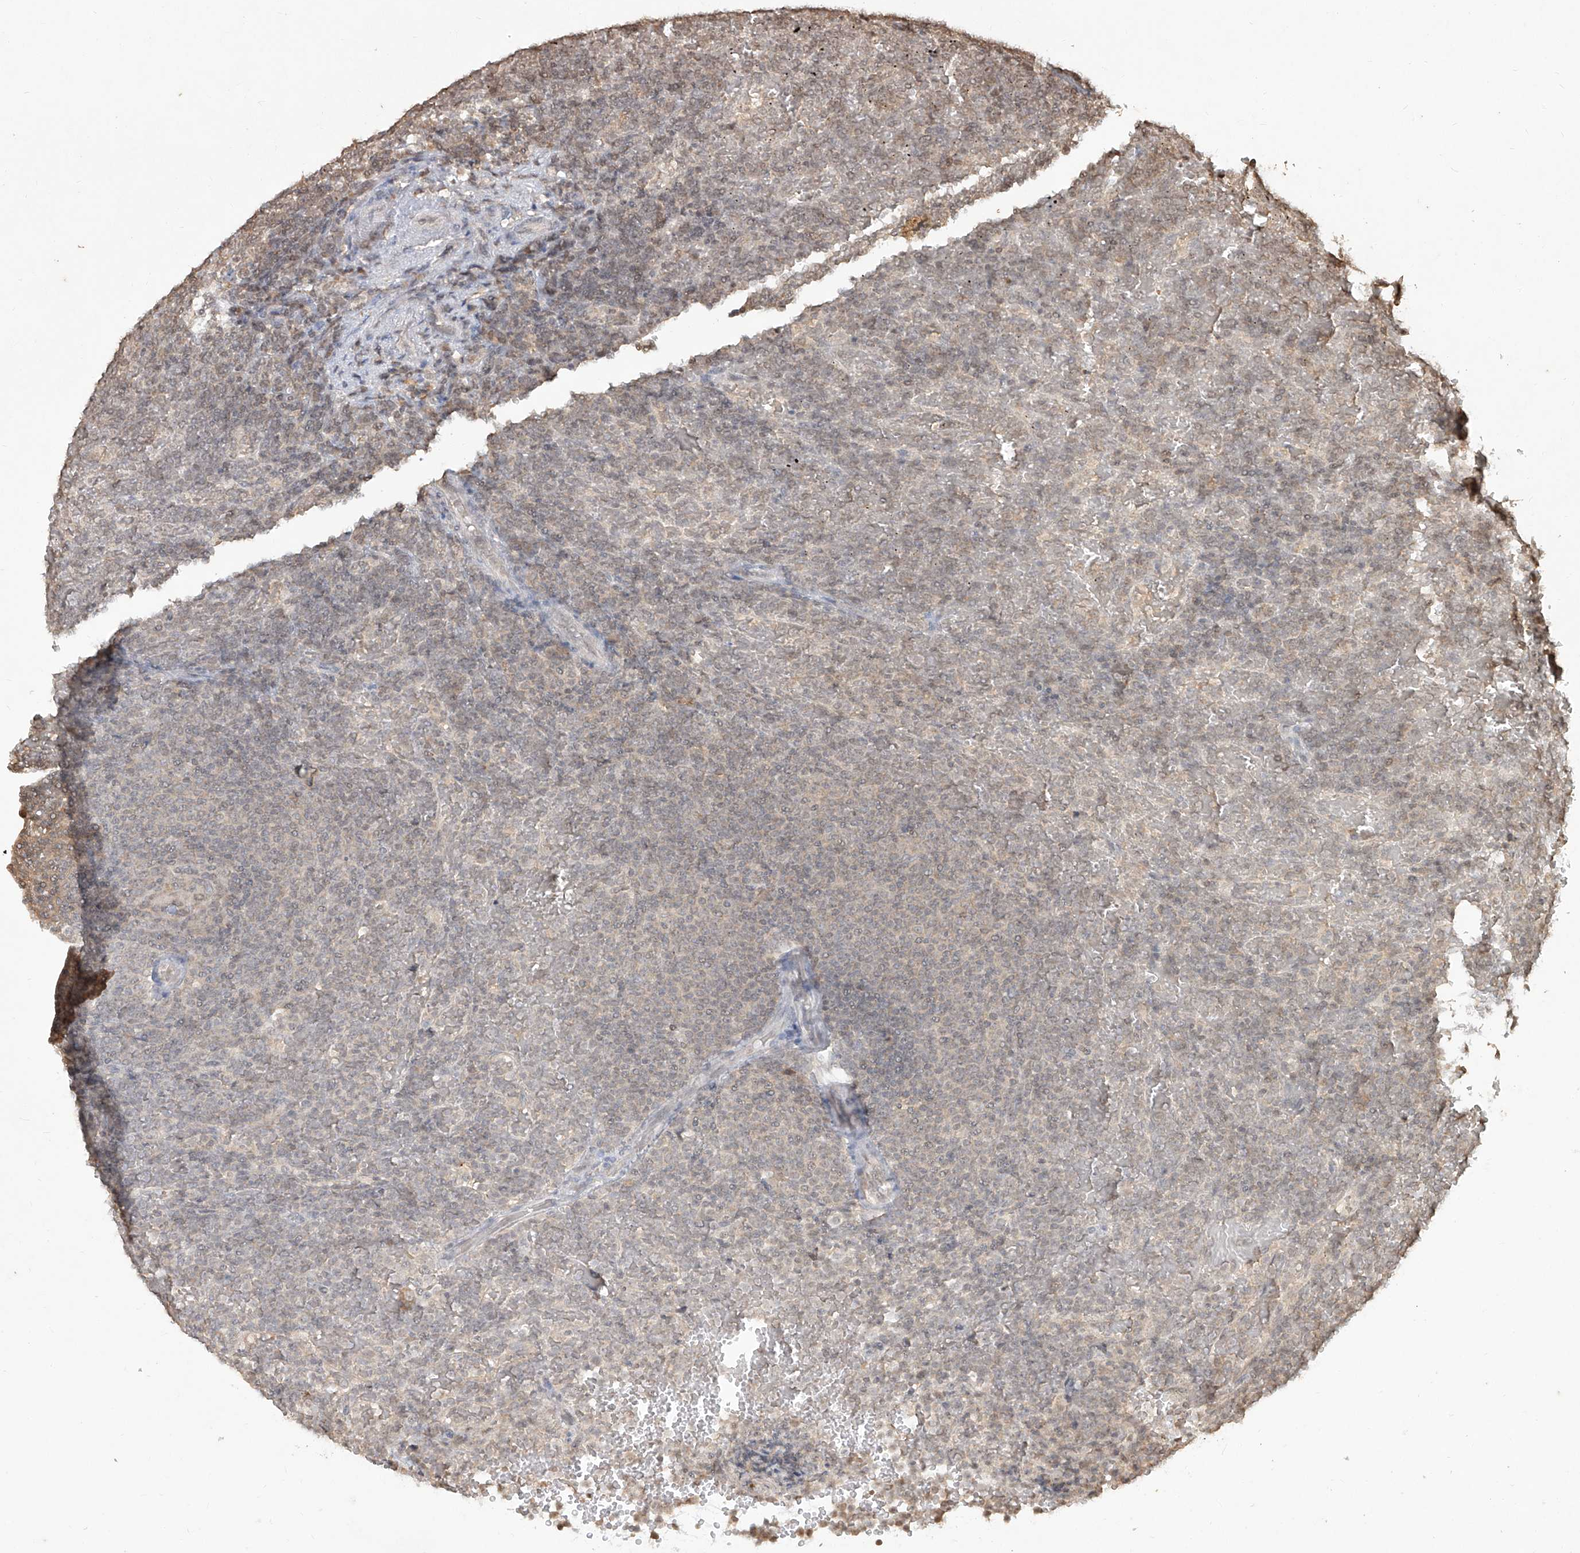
{"staining": {"intensity": "weak", "quantity": "<25%", "location": "nuclear"}, "tissue": "lymphoma", "cell_type": "Tumor cells", "image_type": "cancer", "snomed": [{"axis": "morphology", "description": "Malignant lymphoma, non-Hodgkin's type, Low grade"}, {"axis": "topography", "description": "Spleen"}], "caption": "Protein analysis of malignant lymphoma, non-Hodgkin's type (low-grade) reveals no significant expression in tumor cells. (Brightfield microscopy of DAB immunohistochemistry (IHC) at high magnification).", "gene": "UBE2K", "patient": {"sex": "female", "age": 77}}